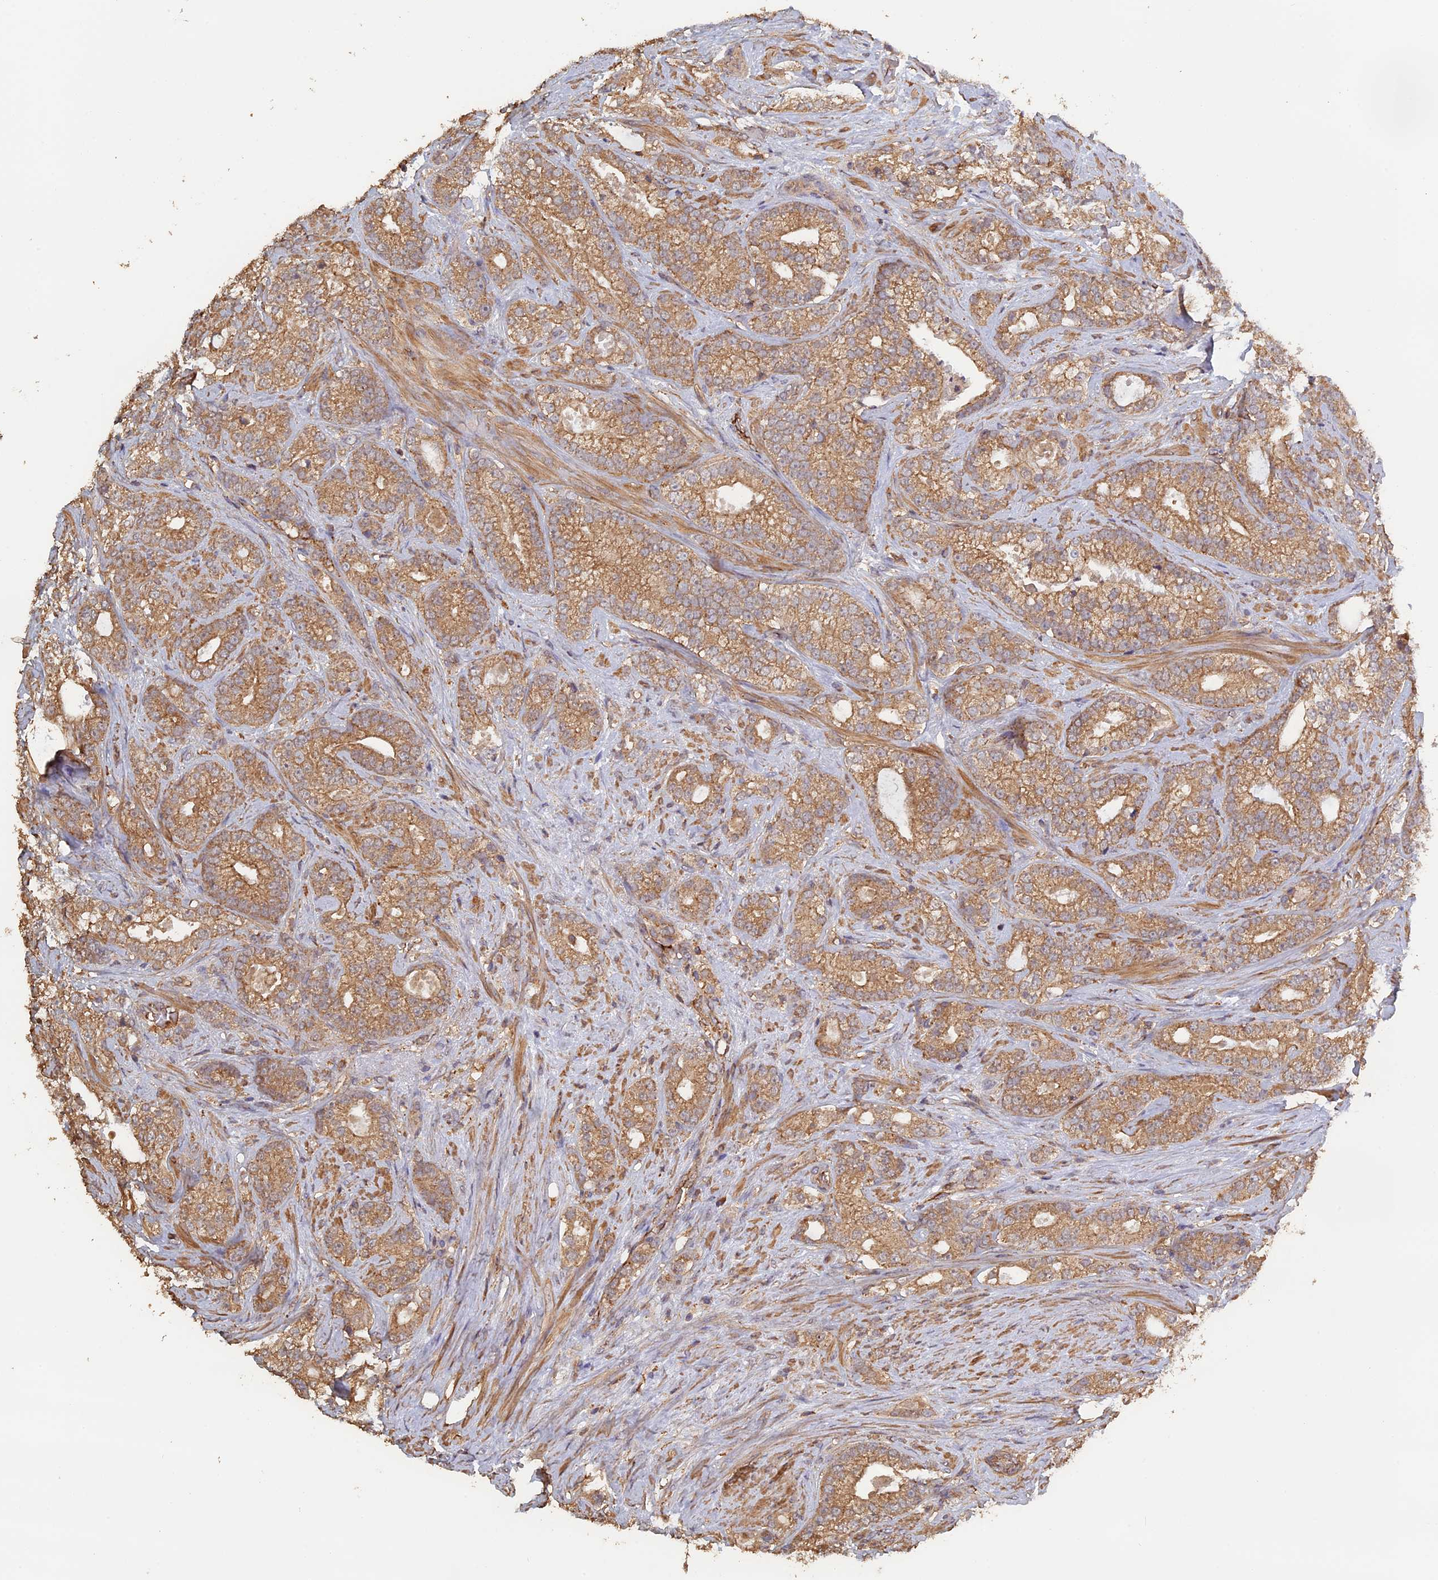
{"staining": {"intensity": "moderate", "quantity": ">75%", "location": "cytoplasmic/membranous"}, "tissue": "prostate cancer", "cell_type": "Tumor cells", "image_type": "cancer", "snomed": [{"axis": "morphology", "description": "Adenocarcinoma, High grade"}, {"axis": "topography", "description": "Prostate and seminal vesicle, NOS"}], "caption": "Immunohistochemical staining of prostate cancer (adenocarcinoma (high-grade)) demonstrates medium levels of moderate cytoplasmic/membranous protein expression in approximately >75% of tumor cells.", "gene": "PIGQ", "patient": {"sex": "male", "age": 67}}